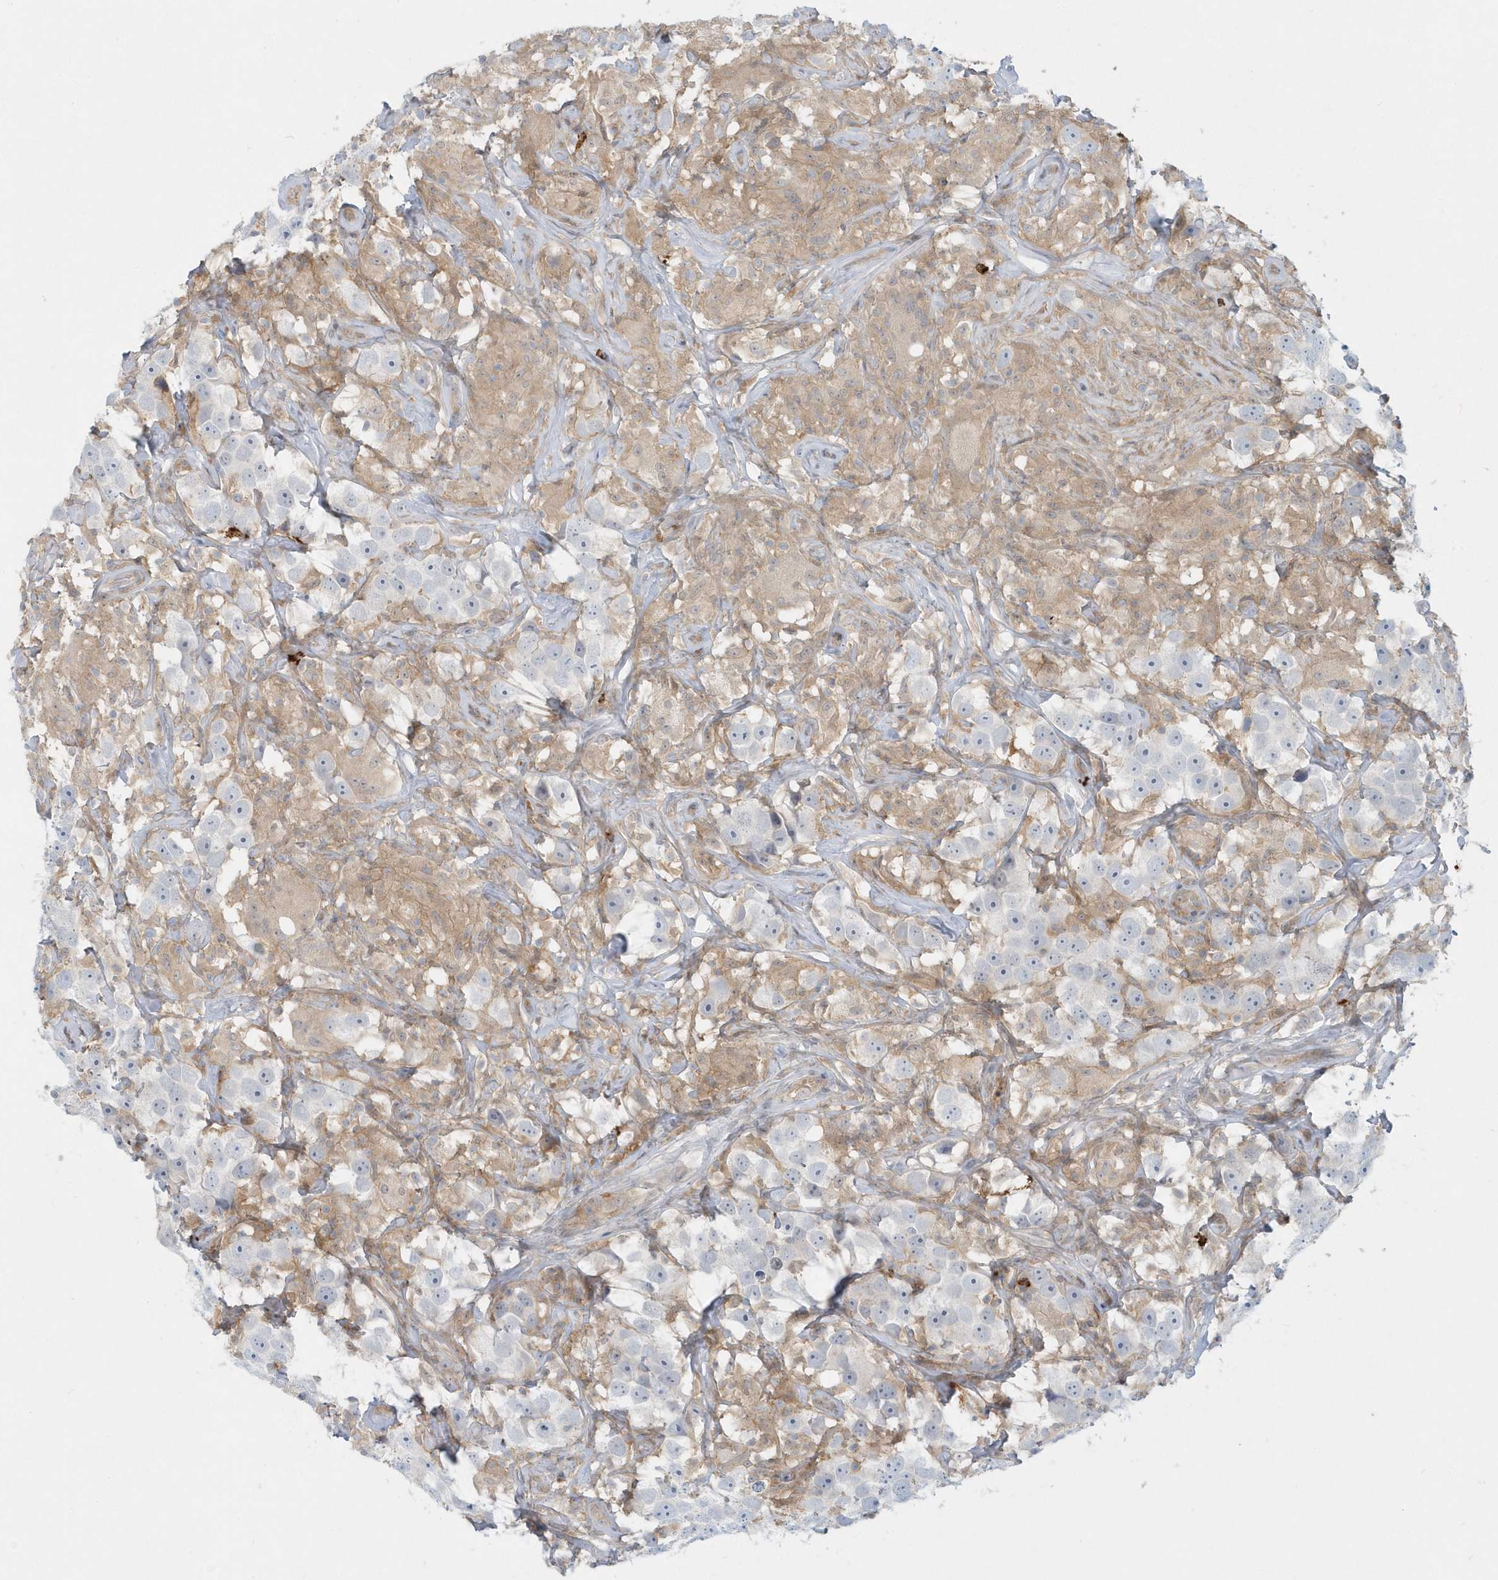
{"staining": {"intensity": "negative", "quantity": "none", "location": "none"}, "tissue": "testis cancer", "cell_type": "Tumor cells", "image_type": "cancer", "snomed": [{"axis": "morphology", "description": "Seminoma, NOS"}, {"axis": "topography", "description": "Testis"}], "caption": "Tumor cells show no significant expression in testis cancer (seminoma). Brightfield microscopy of immunohistochemistry stained with DAB (3,3'-diaminobenzidine) (brown) and hematoxylin (blue), captured at high magnification.", "gene": "RNF7", "patient": {"sex": "male", "age": 49}}